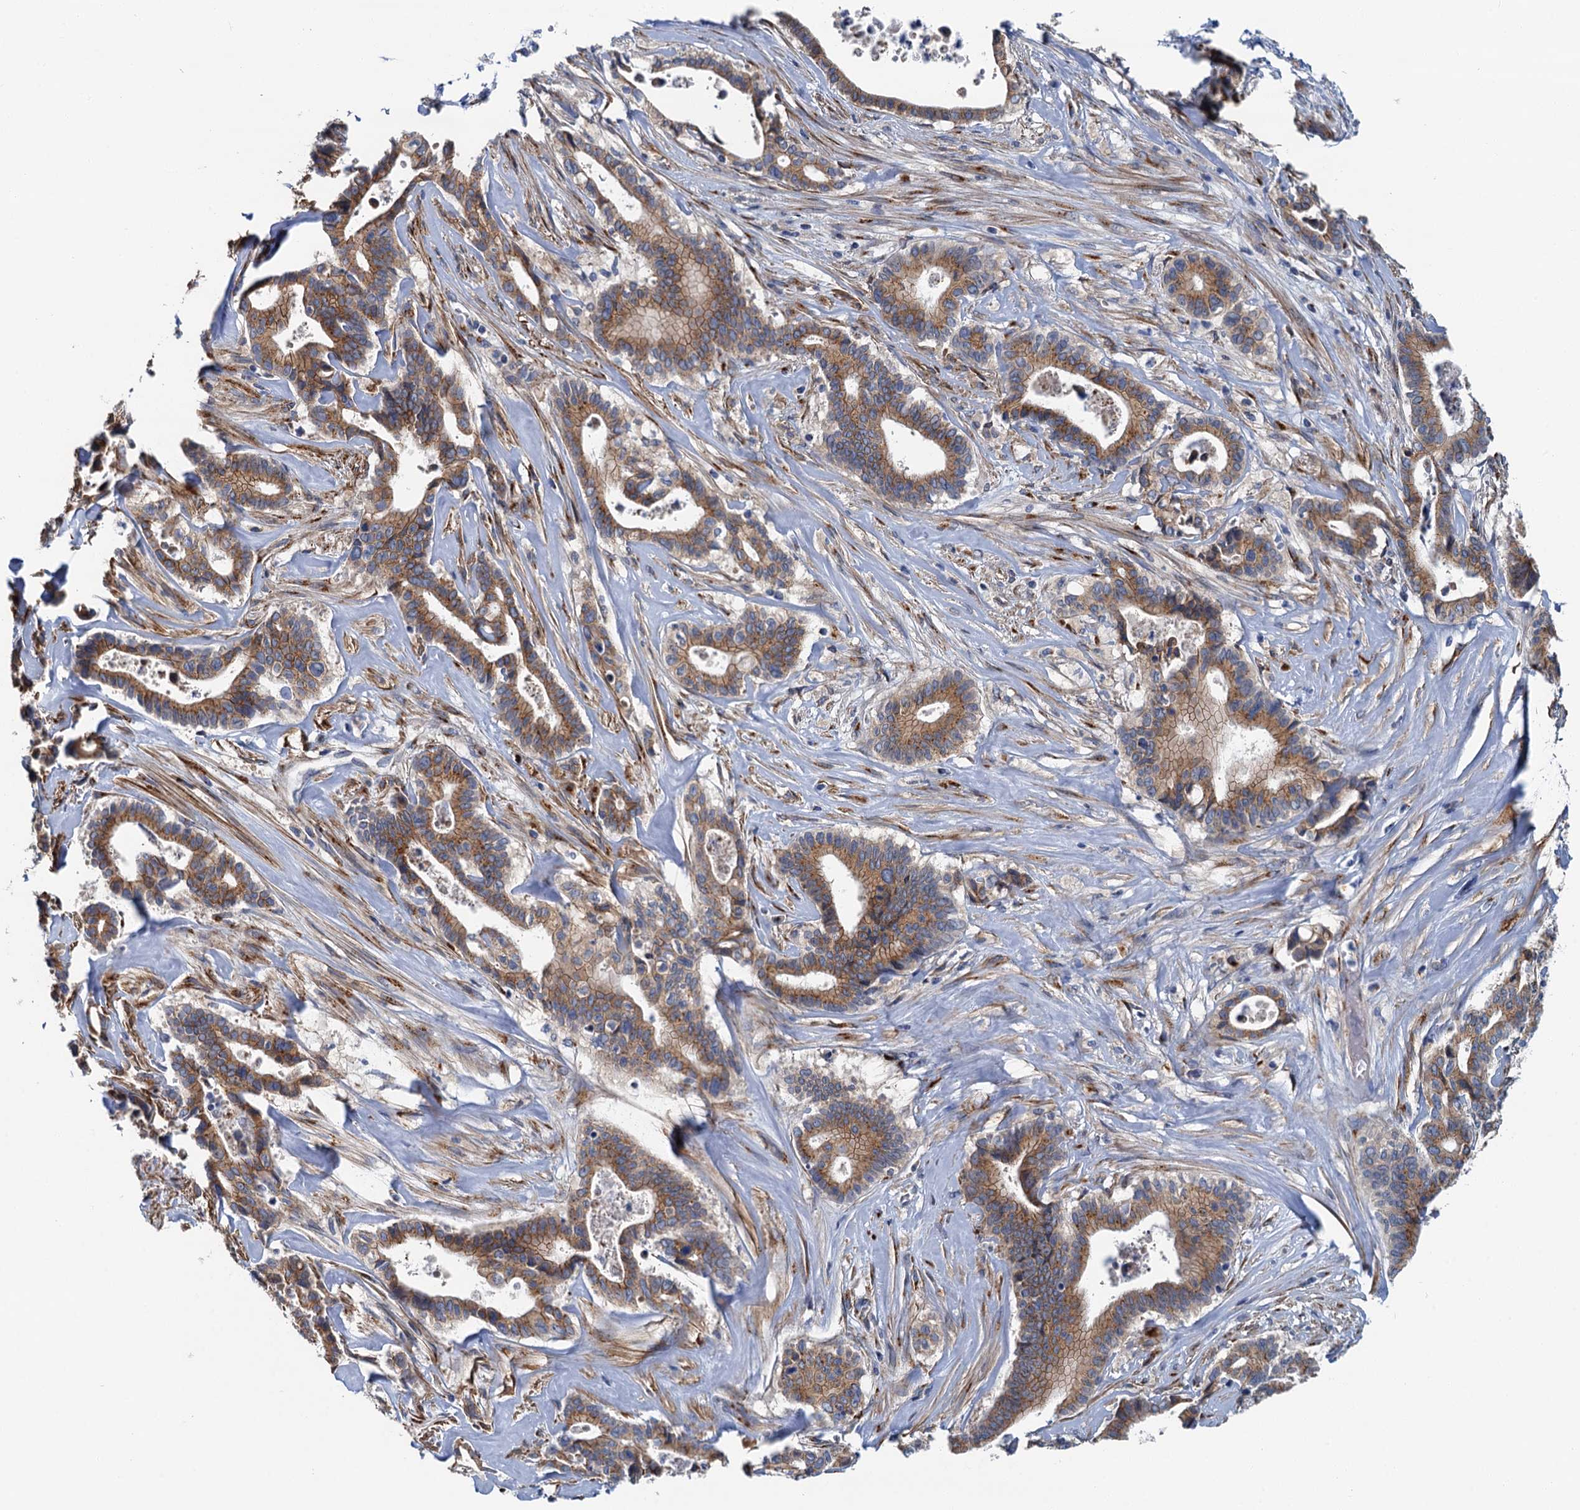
{"staining": {"intensity": "moderate", "quantity": ">75%", "location": "cytoplasmic/membranous"}, "tissue": "pancreatic cancer", "cell_type": "Tumor cells", "image_type": "cancer", "snomed": [{"axis": "morphology", "description": "Adenocarcinoma, NOS"}, {"axis": "topography", "description": "Pancreas"}], "caption": "Immunohistochemistry (IHC) (DAB) staining of human pancreatic adenocarcinoma displays moderate cytoplasmic/membranous protein positivity in about >75% of tumor cells. Nuclei are stained in blue.", "gene": "BET1L", "patient": {"sex": "female", "age": 77}}